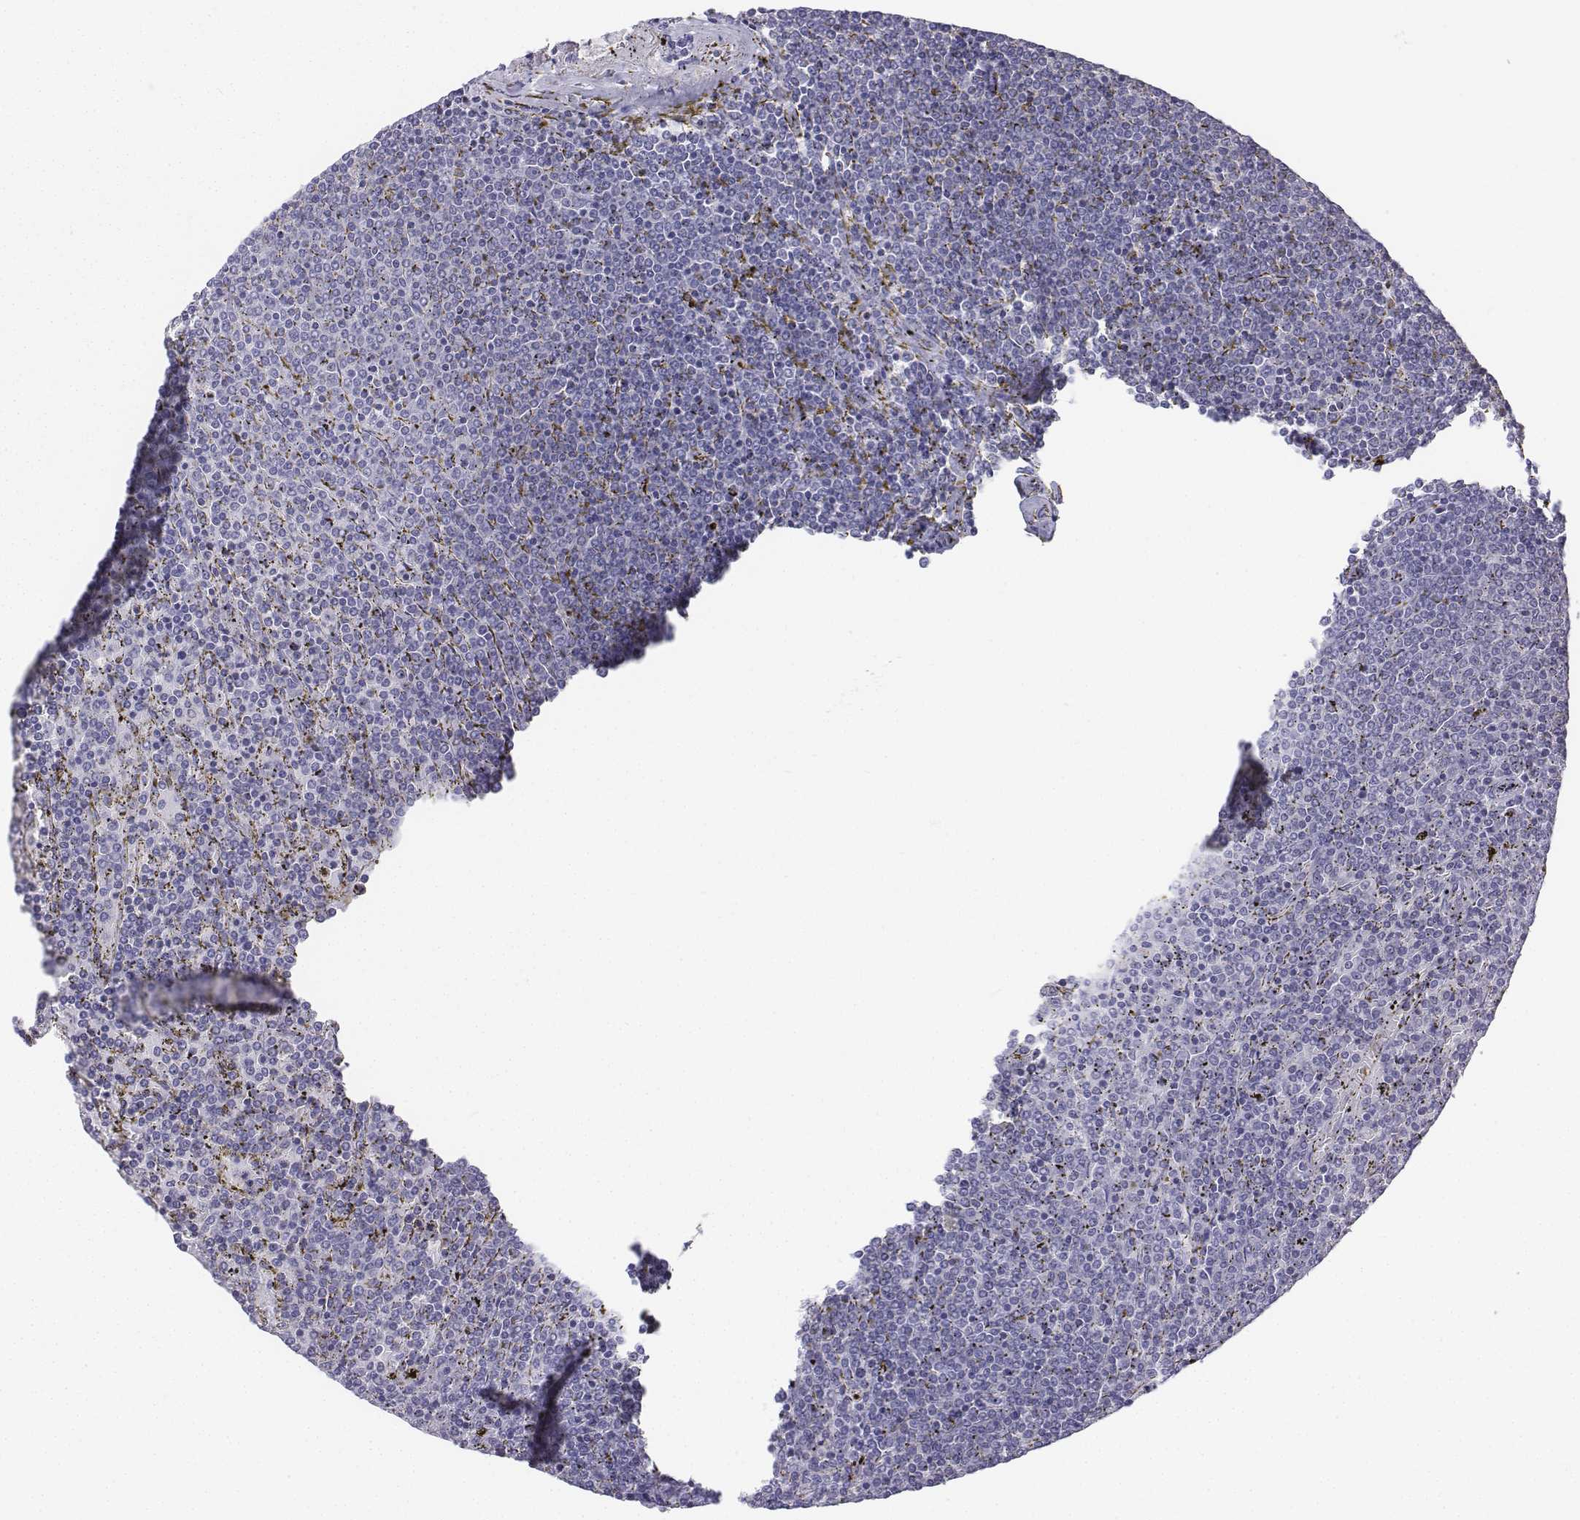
{"staining": {"intensity": "negative", "quantity": "none", "location": "none"}, "tissue": "lymphoma", "cell_type": "Tumor cells", "image_type": "cancer", "snomed": [{"axis": "morphology", "description": "Malignant lymphoma, non-Hodgkin's type, Low grade"}, {"axis": "topography", "description": "Spleen"}], "caption": "Photomicrograph shows no significant protein staining in tumor cells of lymphoma.", "gene": "LGSN", "patient": {"sex": "female", "age": 77}}